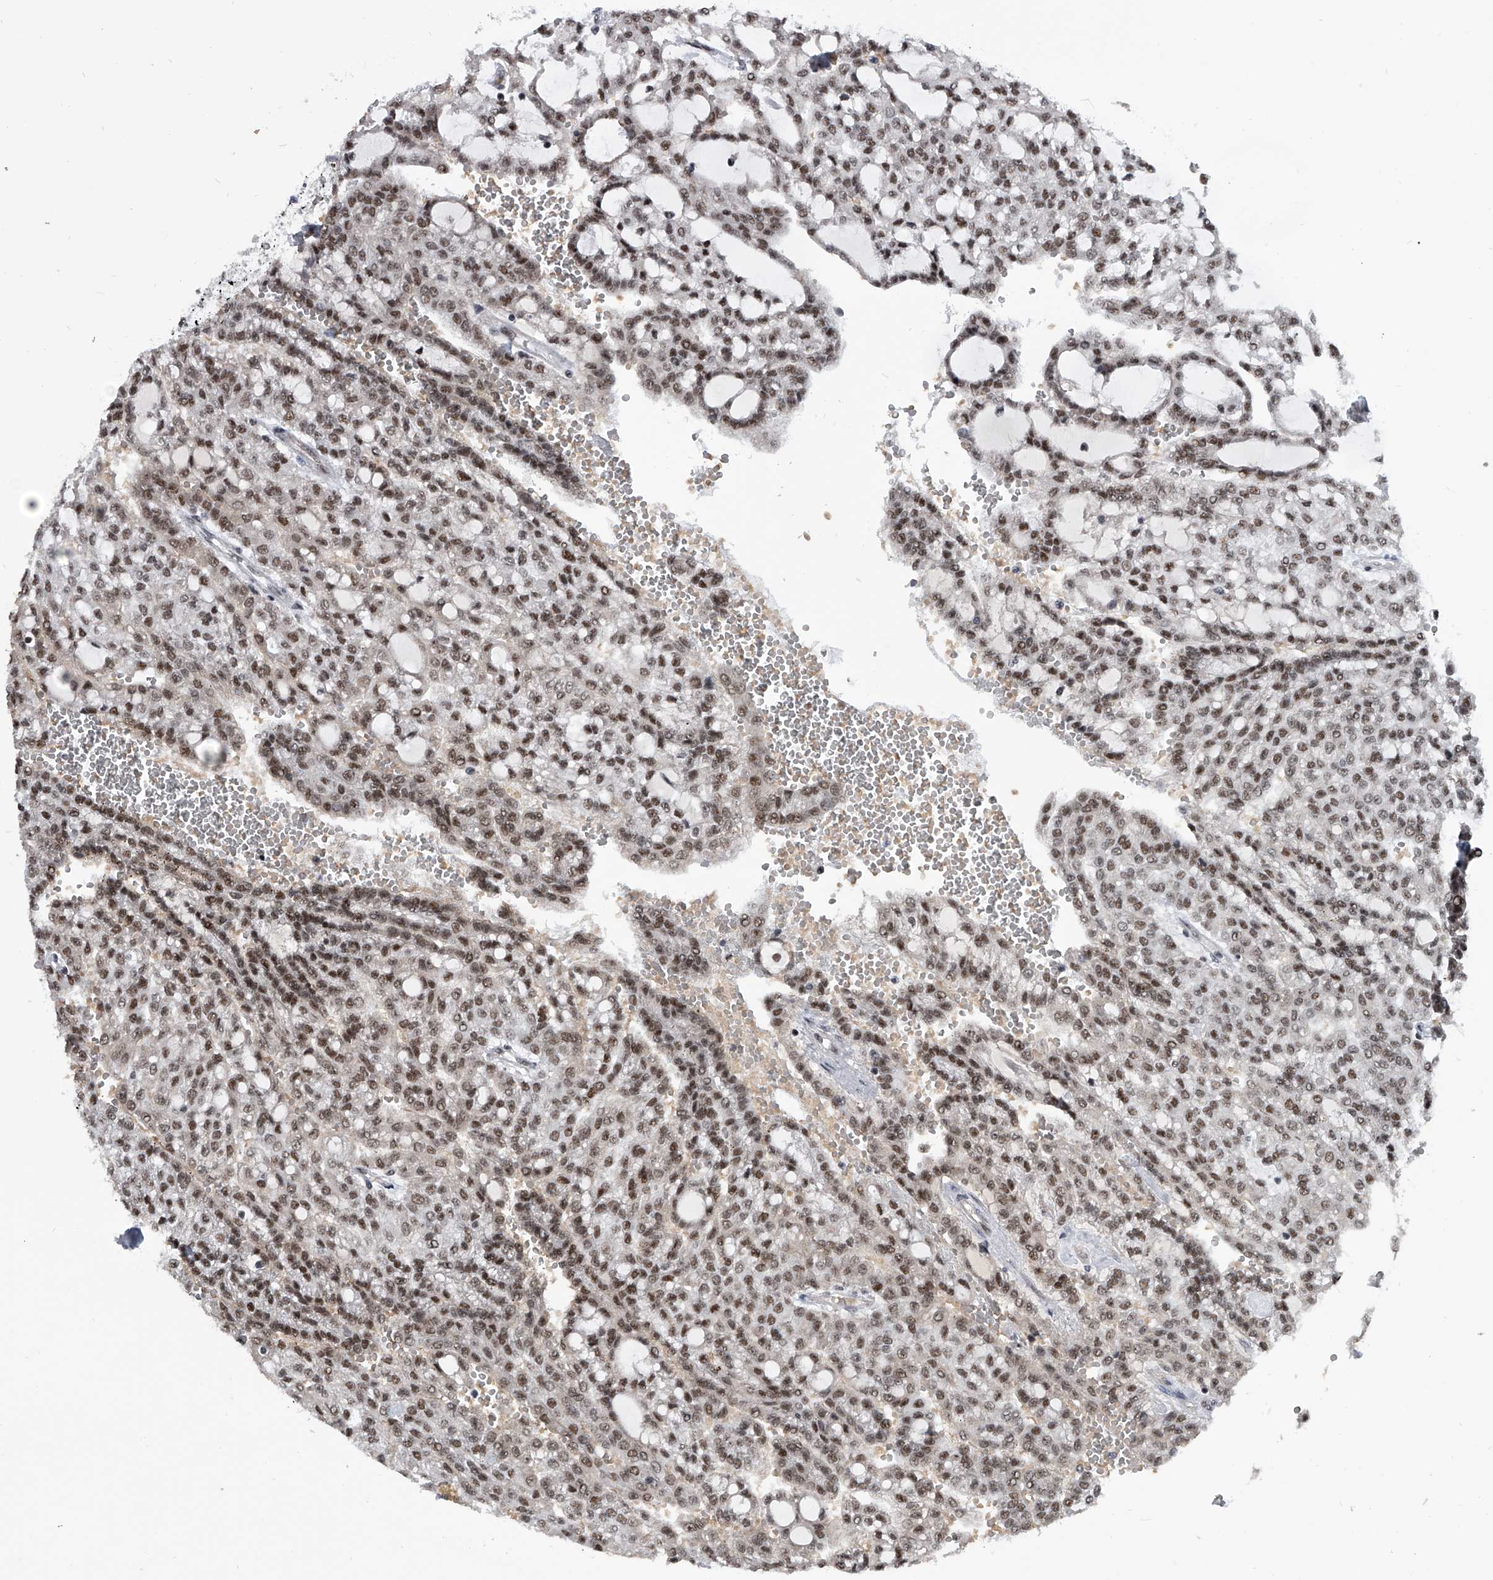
{"staining": {"intensity": "moderate", "quantity": ">75%", "location": "nuclear"}, "tissue": "renal cancer", "cell_type": "Tumor cells", "image_type": "cancer", "snomed": [{"axis": "morphology", "description": "Adenocarcinoma, NOS"}, {"axis": "topography", "description": "Kidney"}], "caption": "Renal cancer stained with immunohistochemistry (IHC) shows moderate nuclear staining in approximately >75% of tumor cells.", "gene": "SIM2", "patient": {"sex": "male", "age": 63}}